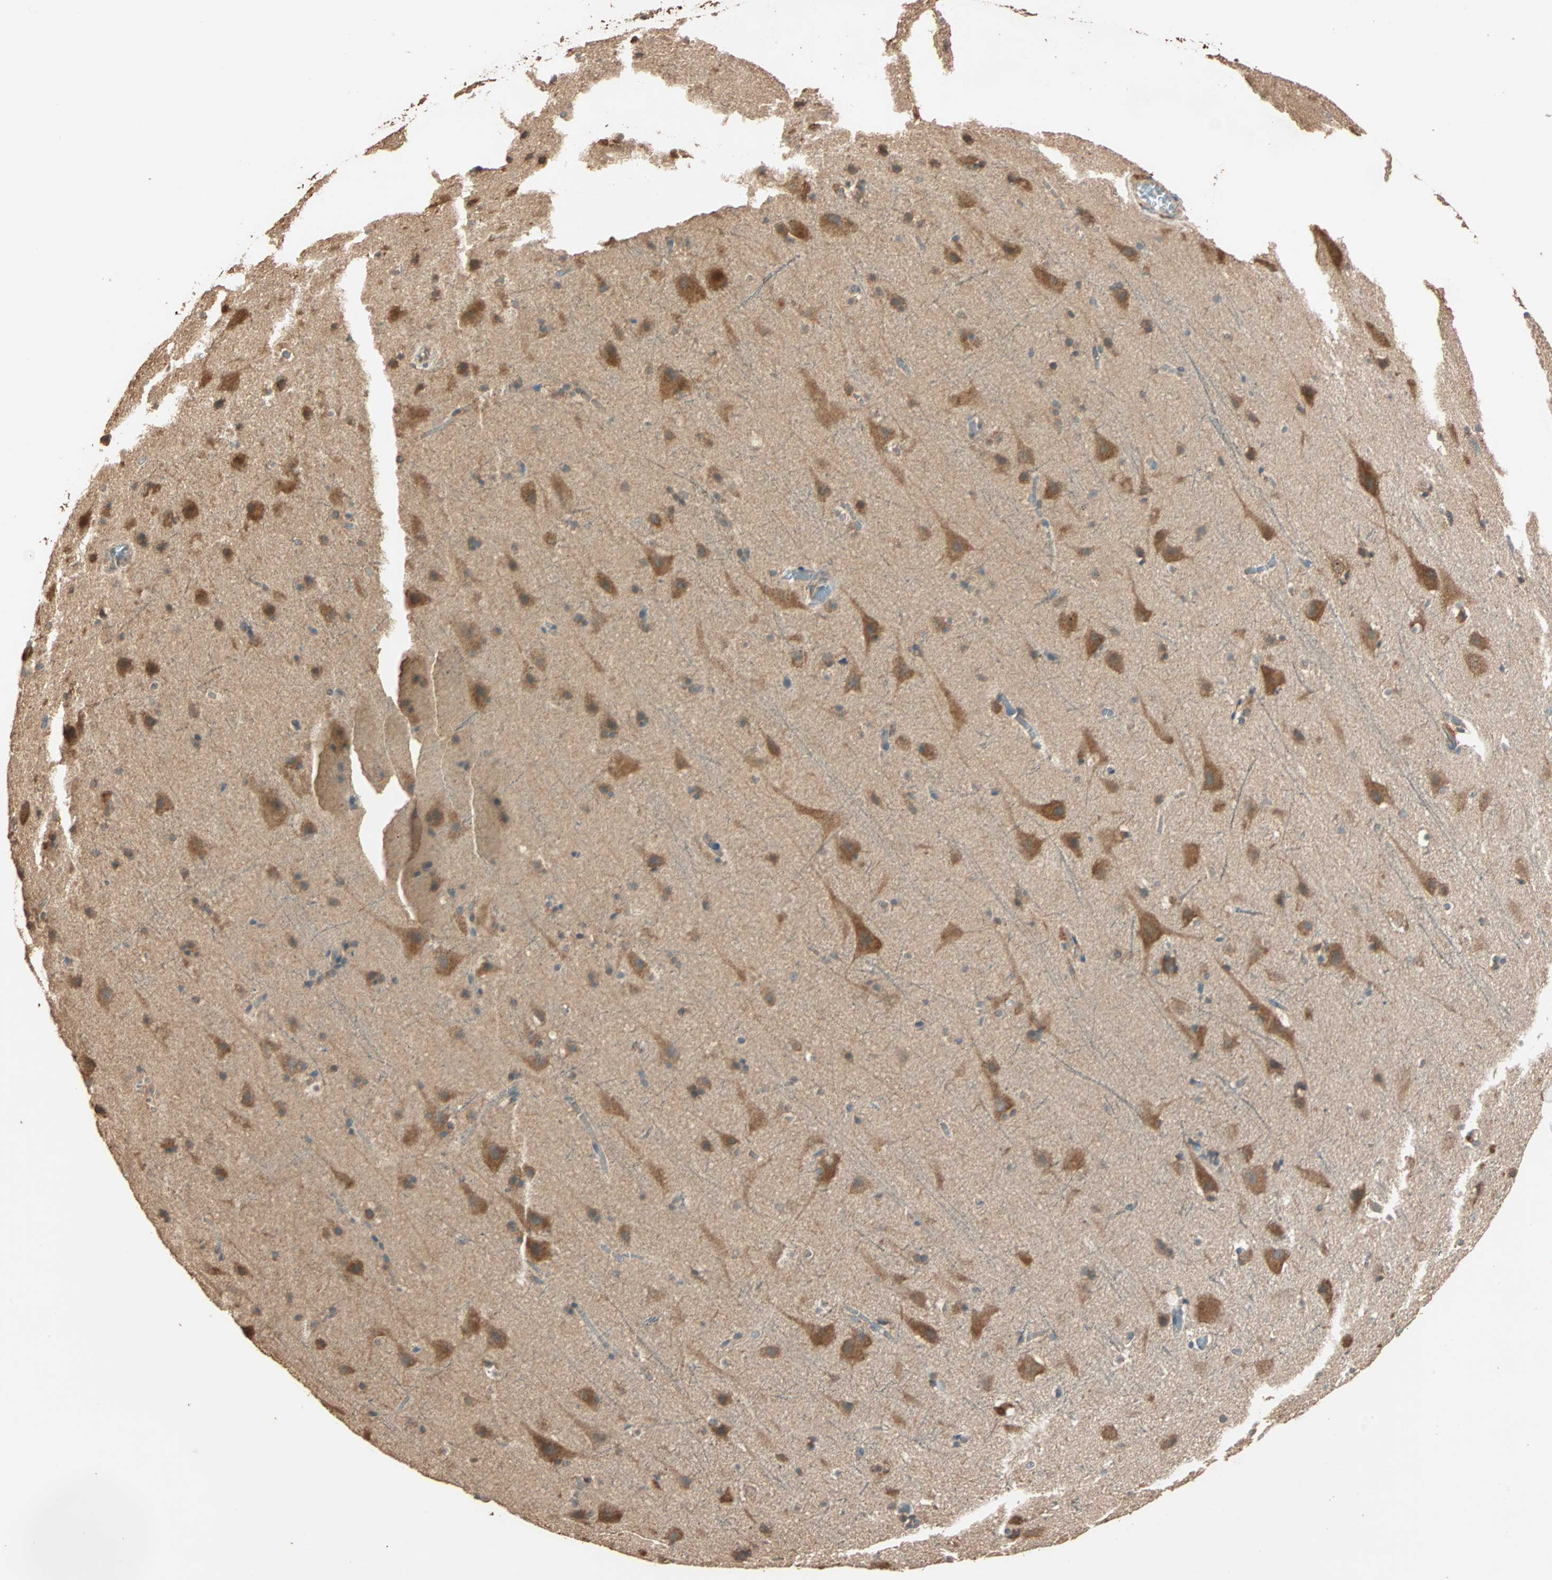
{"staining": {"intensity": "weak", "quantity": ">75%", "location": "cytoplasmic/membranous"}, "tissue": "cerebral cortex", "cell_type": "Endothelial cells", "image_type": "normal", "snomed": [{"axis": "morphology", "description": "Normal tissue, NOS"}, {"axis": "topography", "description": "Cerebral cortex"}], "caption": "DAB (3,3'-diaminobenzidine) immunohistochemical staining of normal human cerebral cortex shows weak cytoplasmic/membranous protein positivity in approximately >75% of endothelial cells.", "gene": "EIF4G2", "patient": {"sex": "male", "age": 45}}